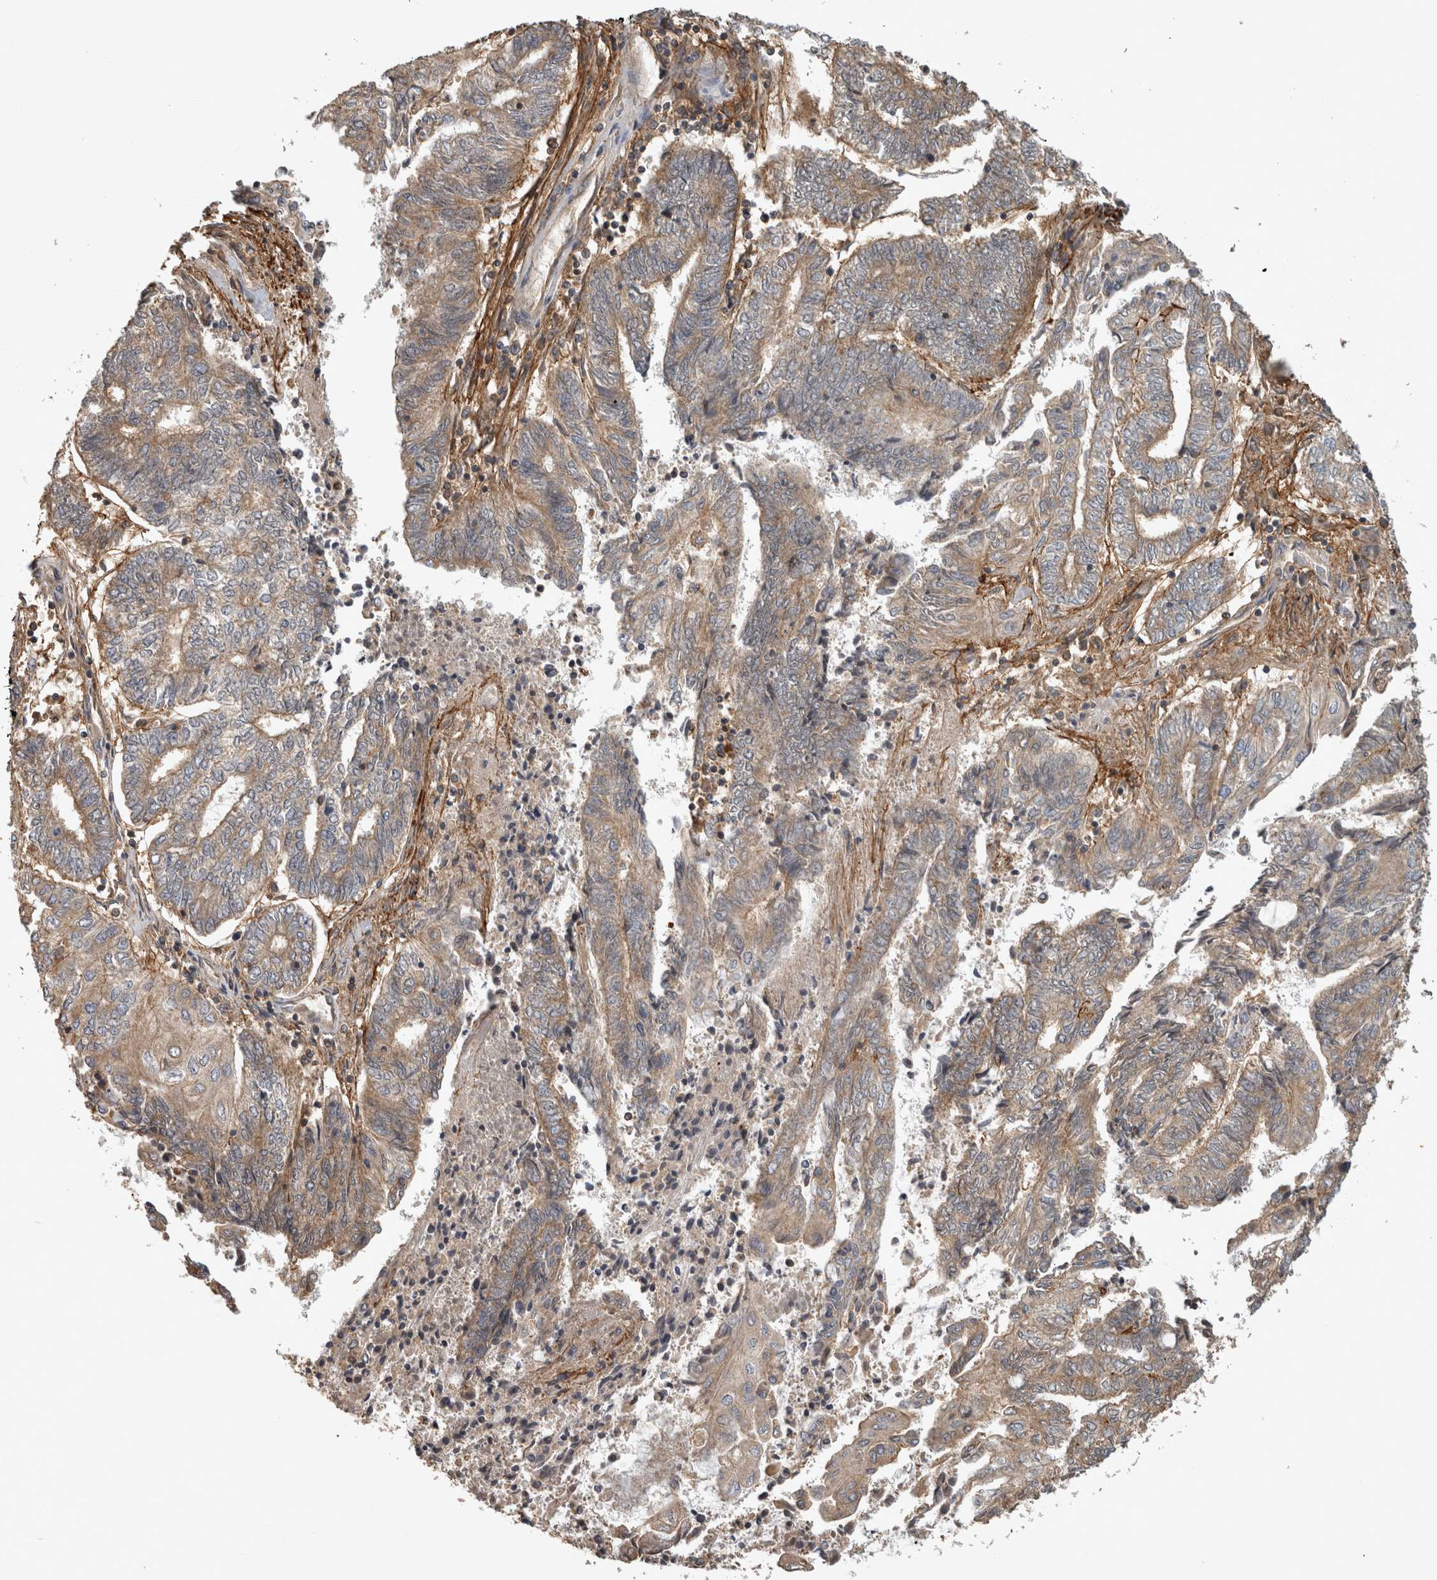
{"staining": {"intensity": "weak", "quantity": ">75%", "location": "cytoplasmic/membranous"}, "tissue": "endometrial cancer", "cell_type": "Tumor cells", "image_type": "cancer", "snomed": [{"axis": "morphology", "description": "Adenocarcinoma, NOS"}, {"axis": "topography", "description": "Uterus"}, {"axis": "topography", "description": "Endometrium"}], "caption": "The photomicrograph displays a brown stain indicating the presence of a protein in the cytoplasmic/membranous of tumor cells in endometrial cancer (adenocarcinoma). (DAB (3,3'-diaminobenzidine) IHC with brightfield microscopy, high magnification).", "gene": "TRMT61B", "patient": {"sex": "female", "age": 70}}